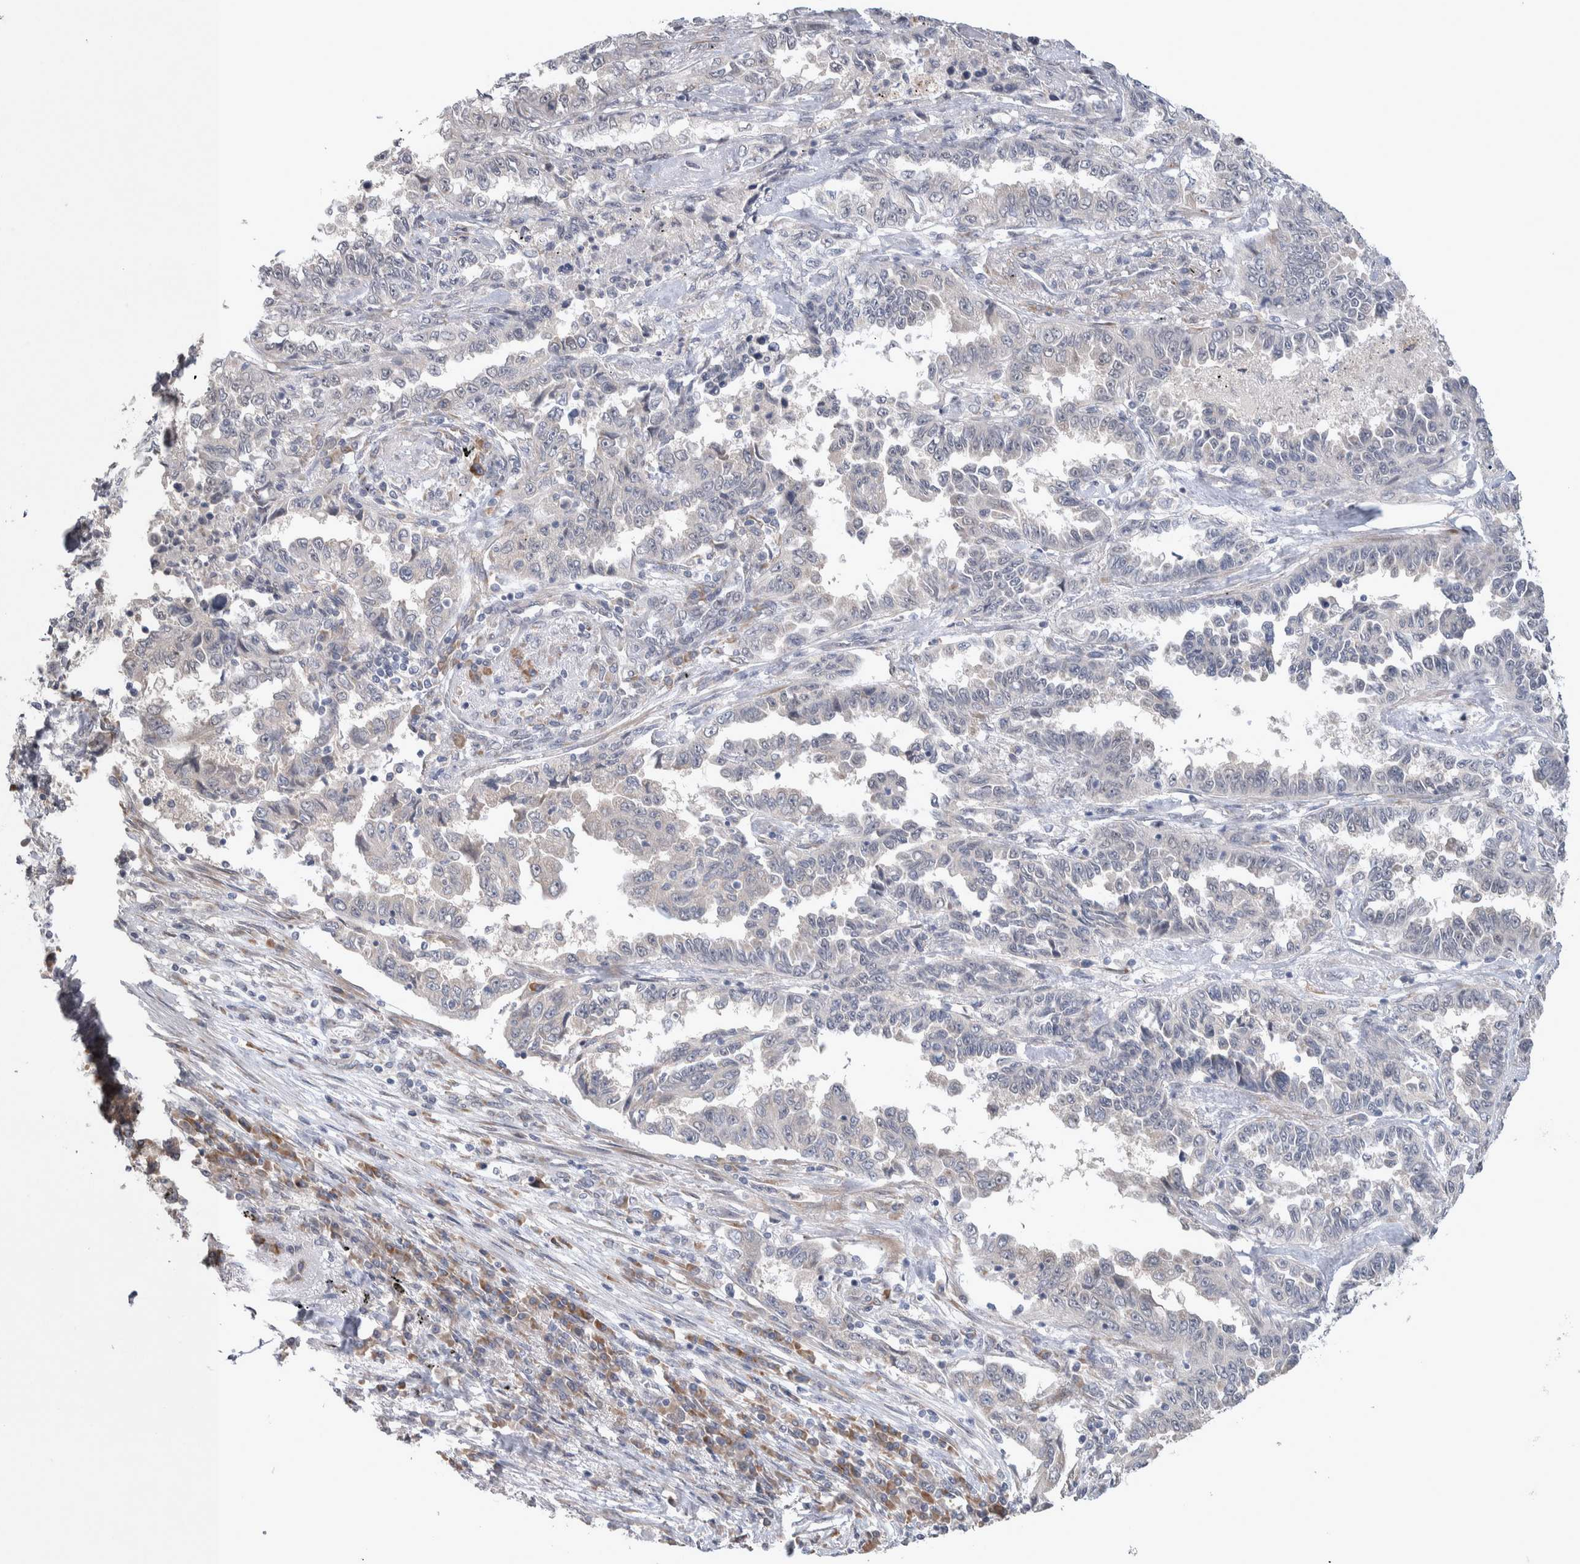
{"staining": {"intensity": "negative", "quantity": "none", "location": "none"}, "tissue": "lung cancer", "cell_type": "Tumor cells", "image_type": "cancer", "snomed": [{"axis": "morphology", "description": "Adenocarcinoma, NOS"}, {"axis": "topography", "description": "Lung"}], "caption": "An image of lung cancer (adenocarcinoma) stained for a protein demonstrates no brown staining in tumor cells. (Brightfield microscopy of DAB immunohistochemistry at high magnification).", "gene": "CUL2", "patient": {"sex": "female", "age": 51}}